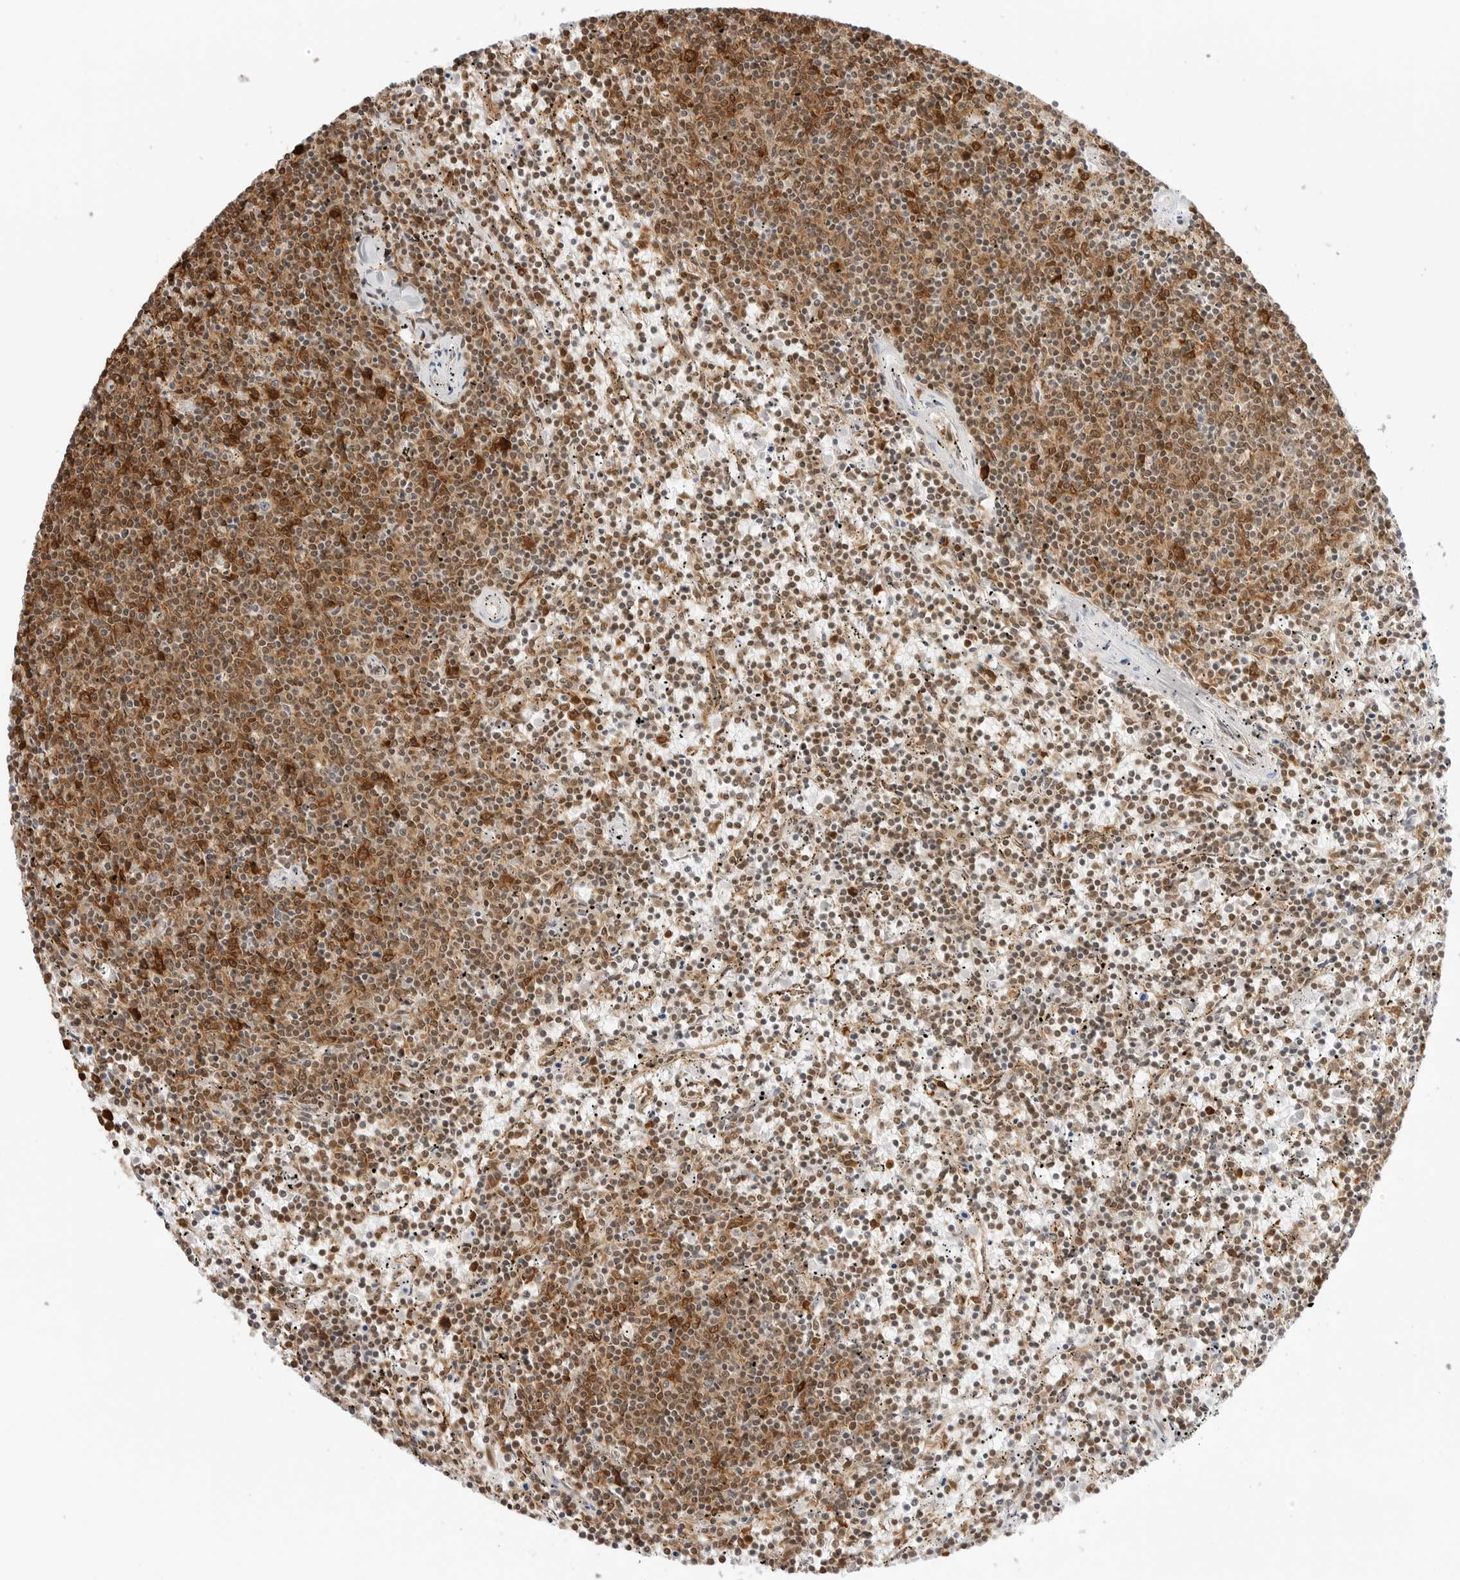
{"staining": {"intensity": "moderate", "quantity": ">75%", "location": "cytoplasmic/membranous,nuclear"}, "tissue": "lymphoma", "cell_type": "Tumor cells", "image_type": "cancer", "snomed": [{"axis": "morphology", "description": "Malignant lymphoma, non-Hodgkin's type, Low grade"}, {"axis": "topography", "description": "Spleen"}], "caption": "Approximately >75% of tumor cells in human malignant lymphoma, non-Hodgkin's type (low-grade) reveal moderate cytoplasmic/membranous and nuclear protein expression as visualized by brown immunohistochemical staining.", "gene": "NUDC", "patient": {"sex": "female", "age": 50}}